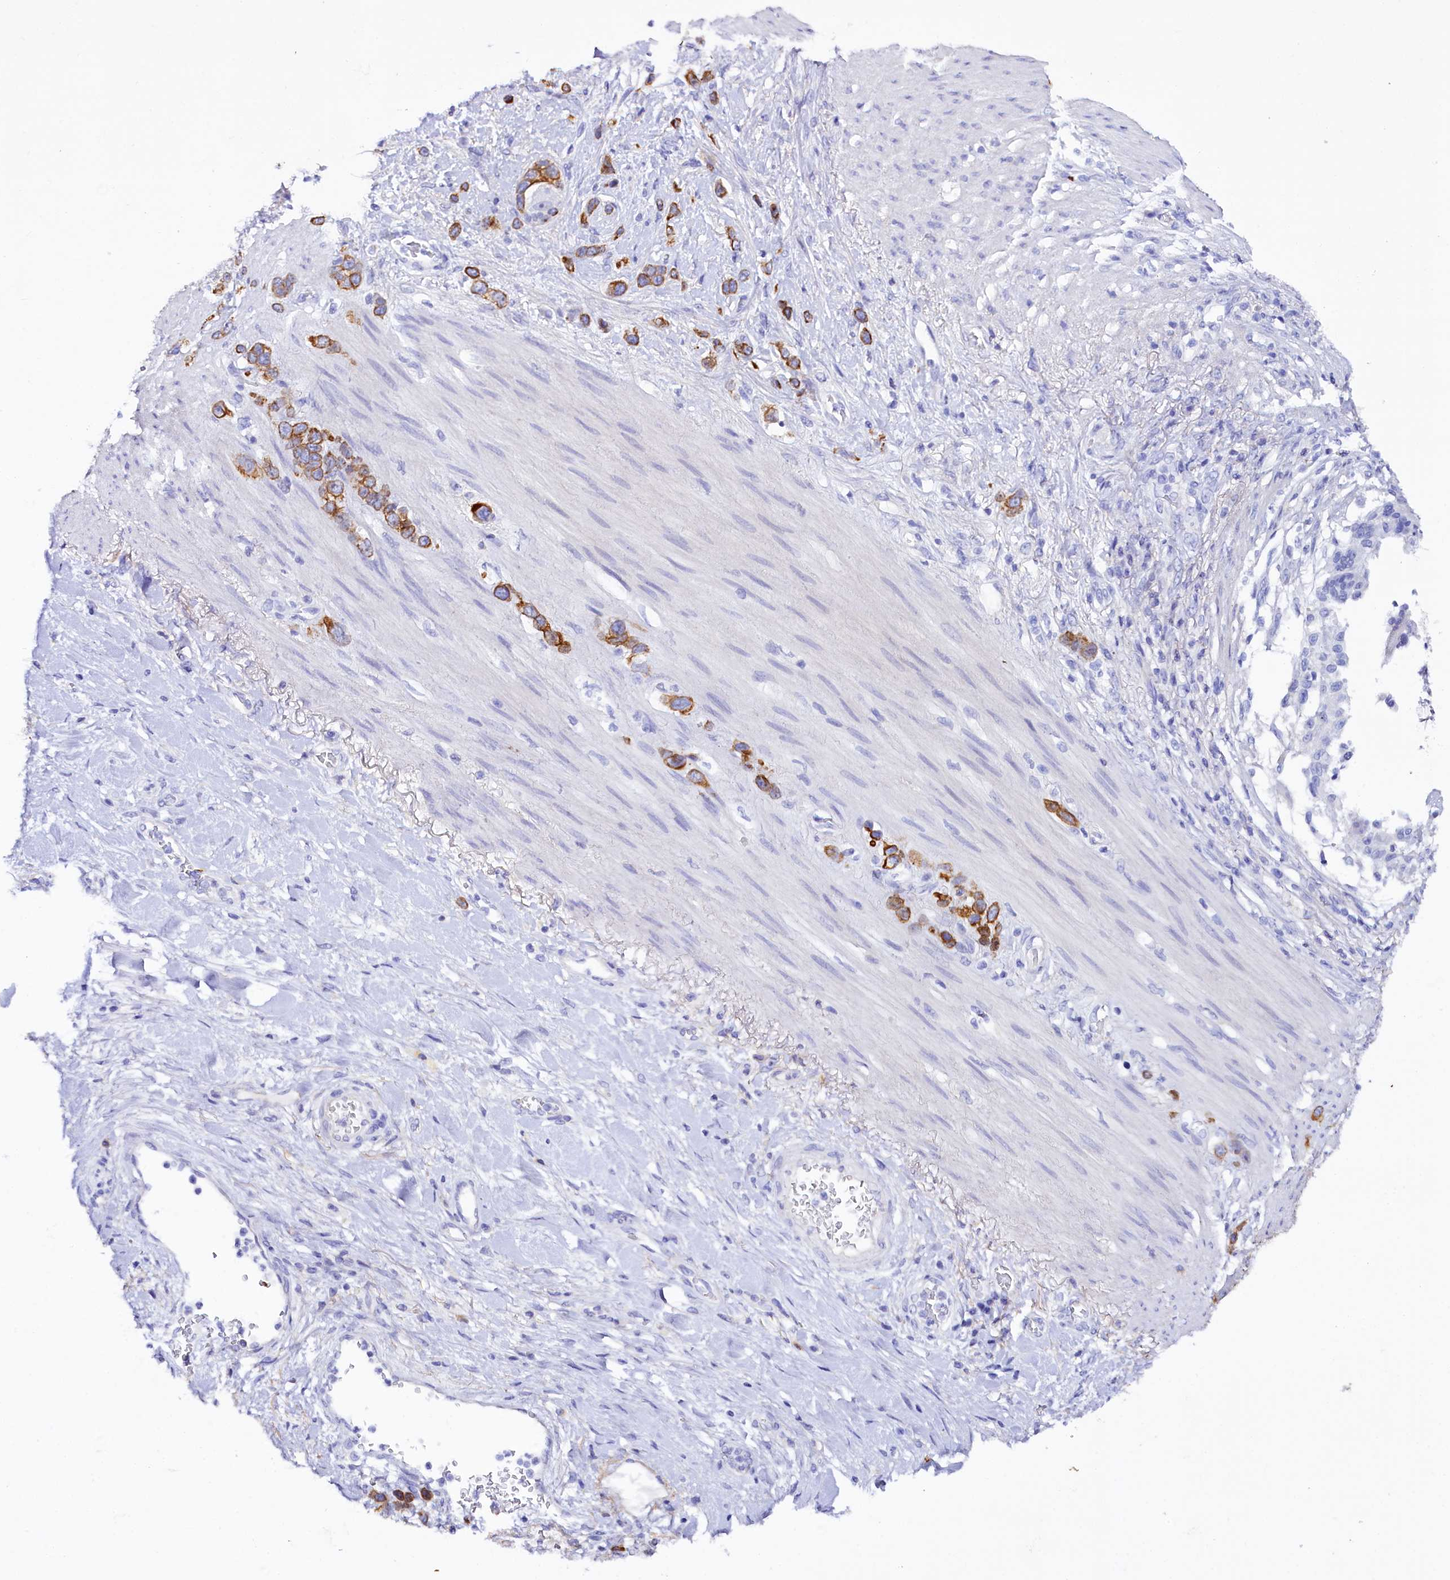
{"staining": {"intensity": "moderate", "quantity": ">75%", "location": "cytoplasmic/membranous"}, "tissue": "stomach cancer", "cell_type": "Tumor cells", "image_type": "cancer", "snomed": [{"axis": "morphology", "description": "Adenocarcinoma, NOS"}, {"axis": "morphology", "description": "Adenocarcinoma, High grade"}, {"axis": "topography", "description": "Stomach, upper"}, {"axis": "topography", "description": "Stomach, lower"}], "caption": "Protein staining of stomach cancer tissue exhibits moderate cytoplasmic/membranous positivity in approximately >75% of tumor cells.", "gene": "FAAP20", "patient": {"sex": "female", "age": 65}}